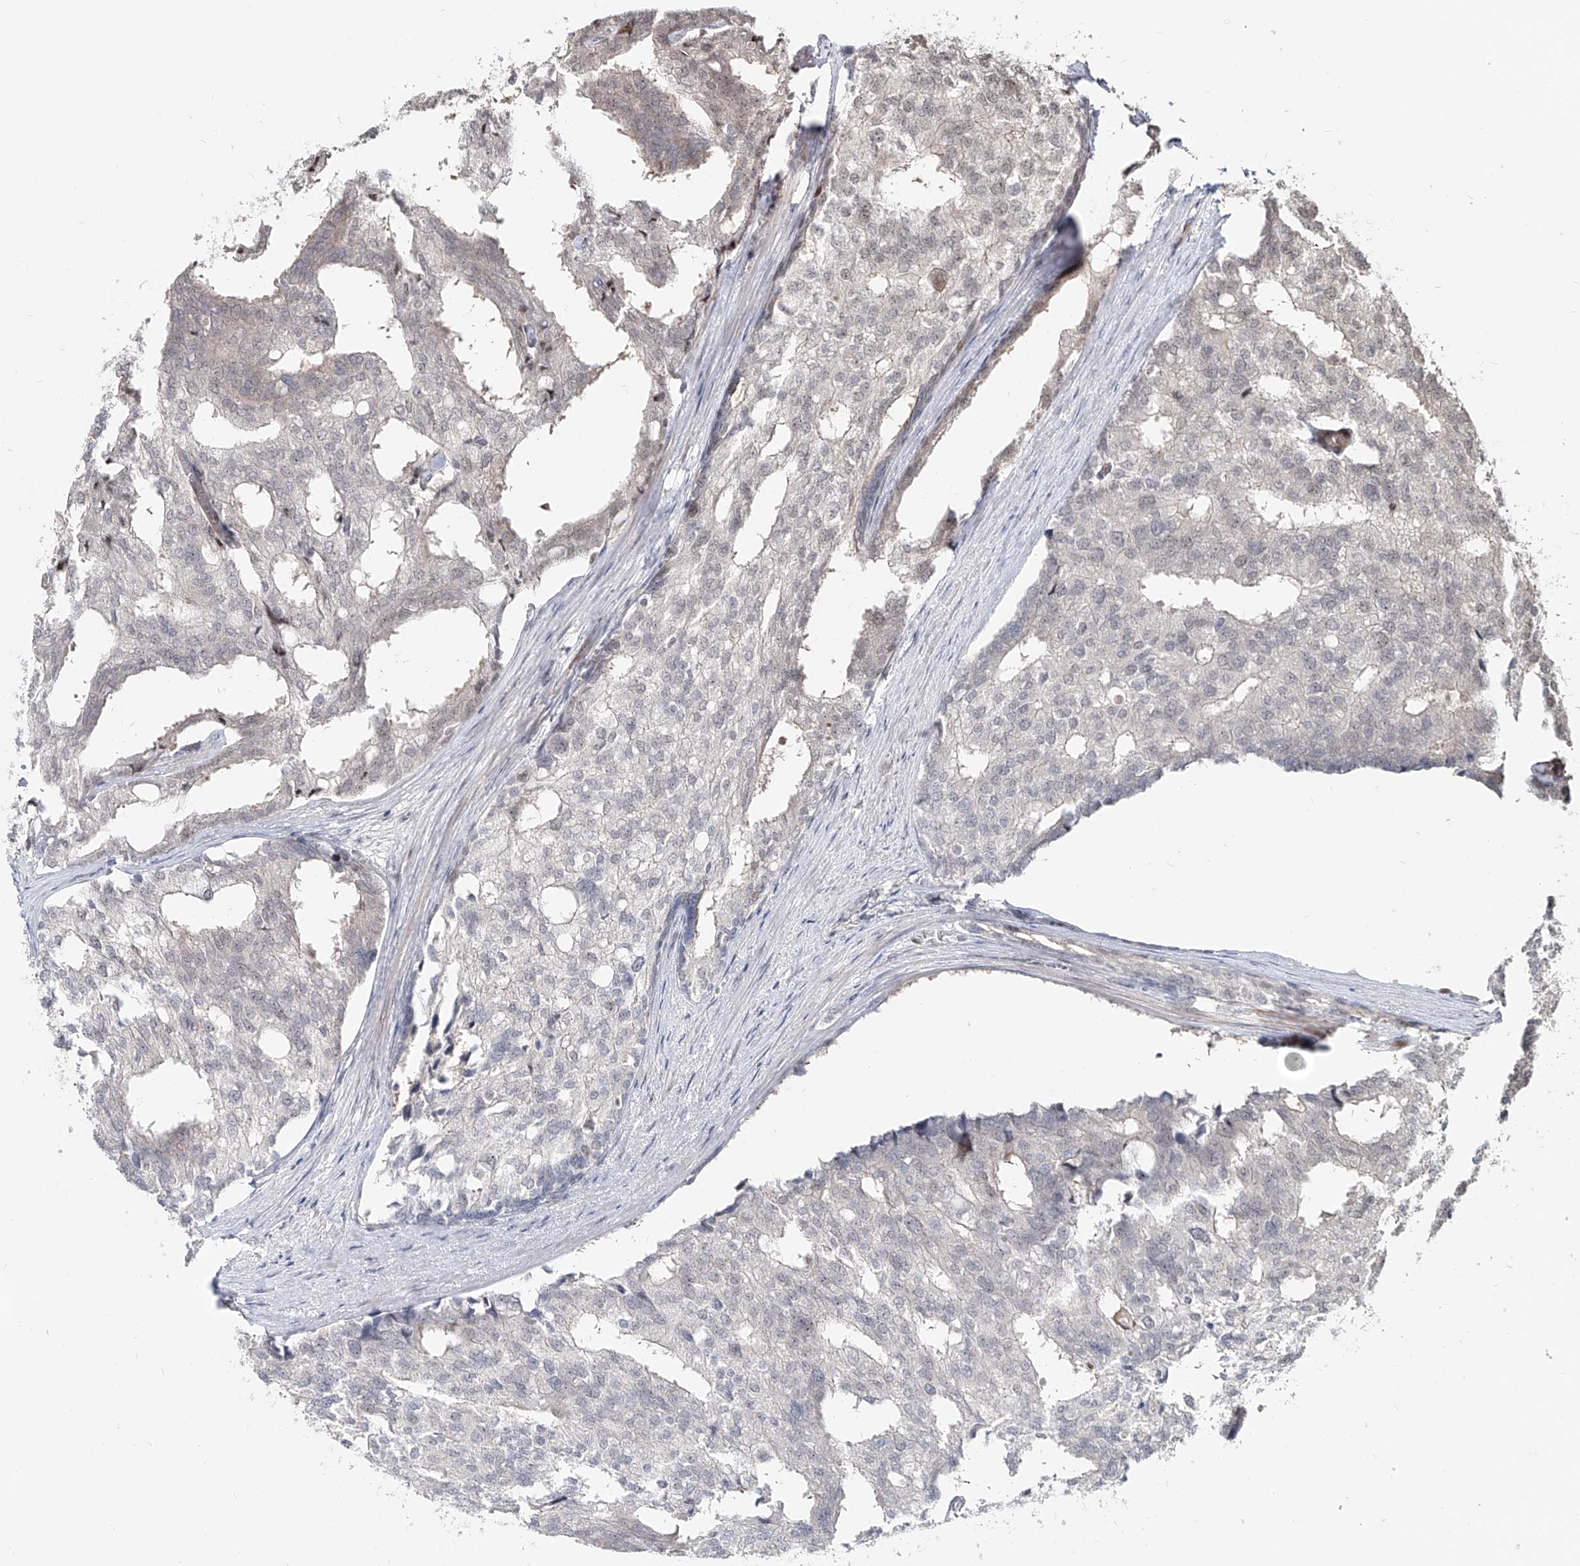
{"staining": {"intensity": "negative", "quantity": "none", "location": "none"}, "tissue": "prostate cancer", "cell_type": "Tumor cells", "image_type": "cancer", "snomed": [{"axis": "morphology", "description": "Adenocarcinoma, High grade"}, {"axis": "topography", "description": "Prostate"}], "caption": "IHC image of neoplastic tissue: human prostate cancer stained with DAB (3,3'-diaminobenzidine) displays no significant protein expression in tumor cells.", "gene": "ZNF710", "patient": {"sex": "male", "age": 50}}